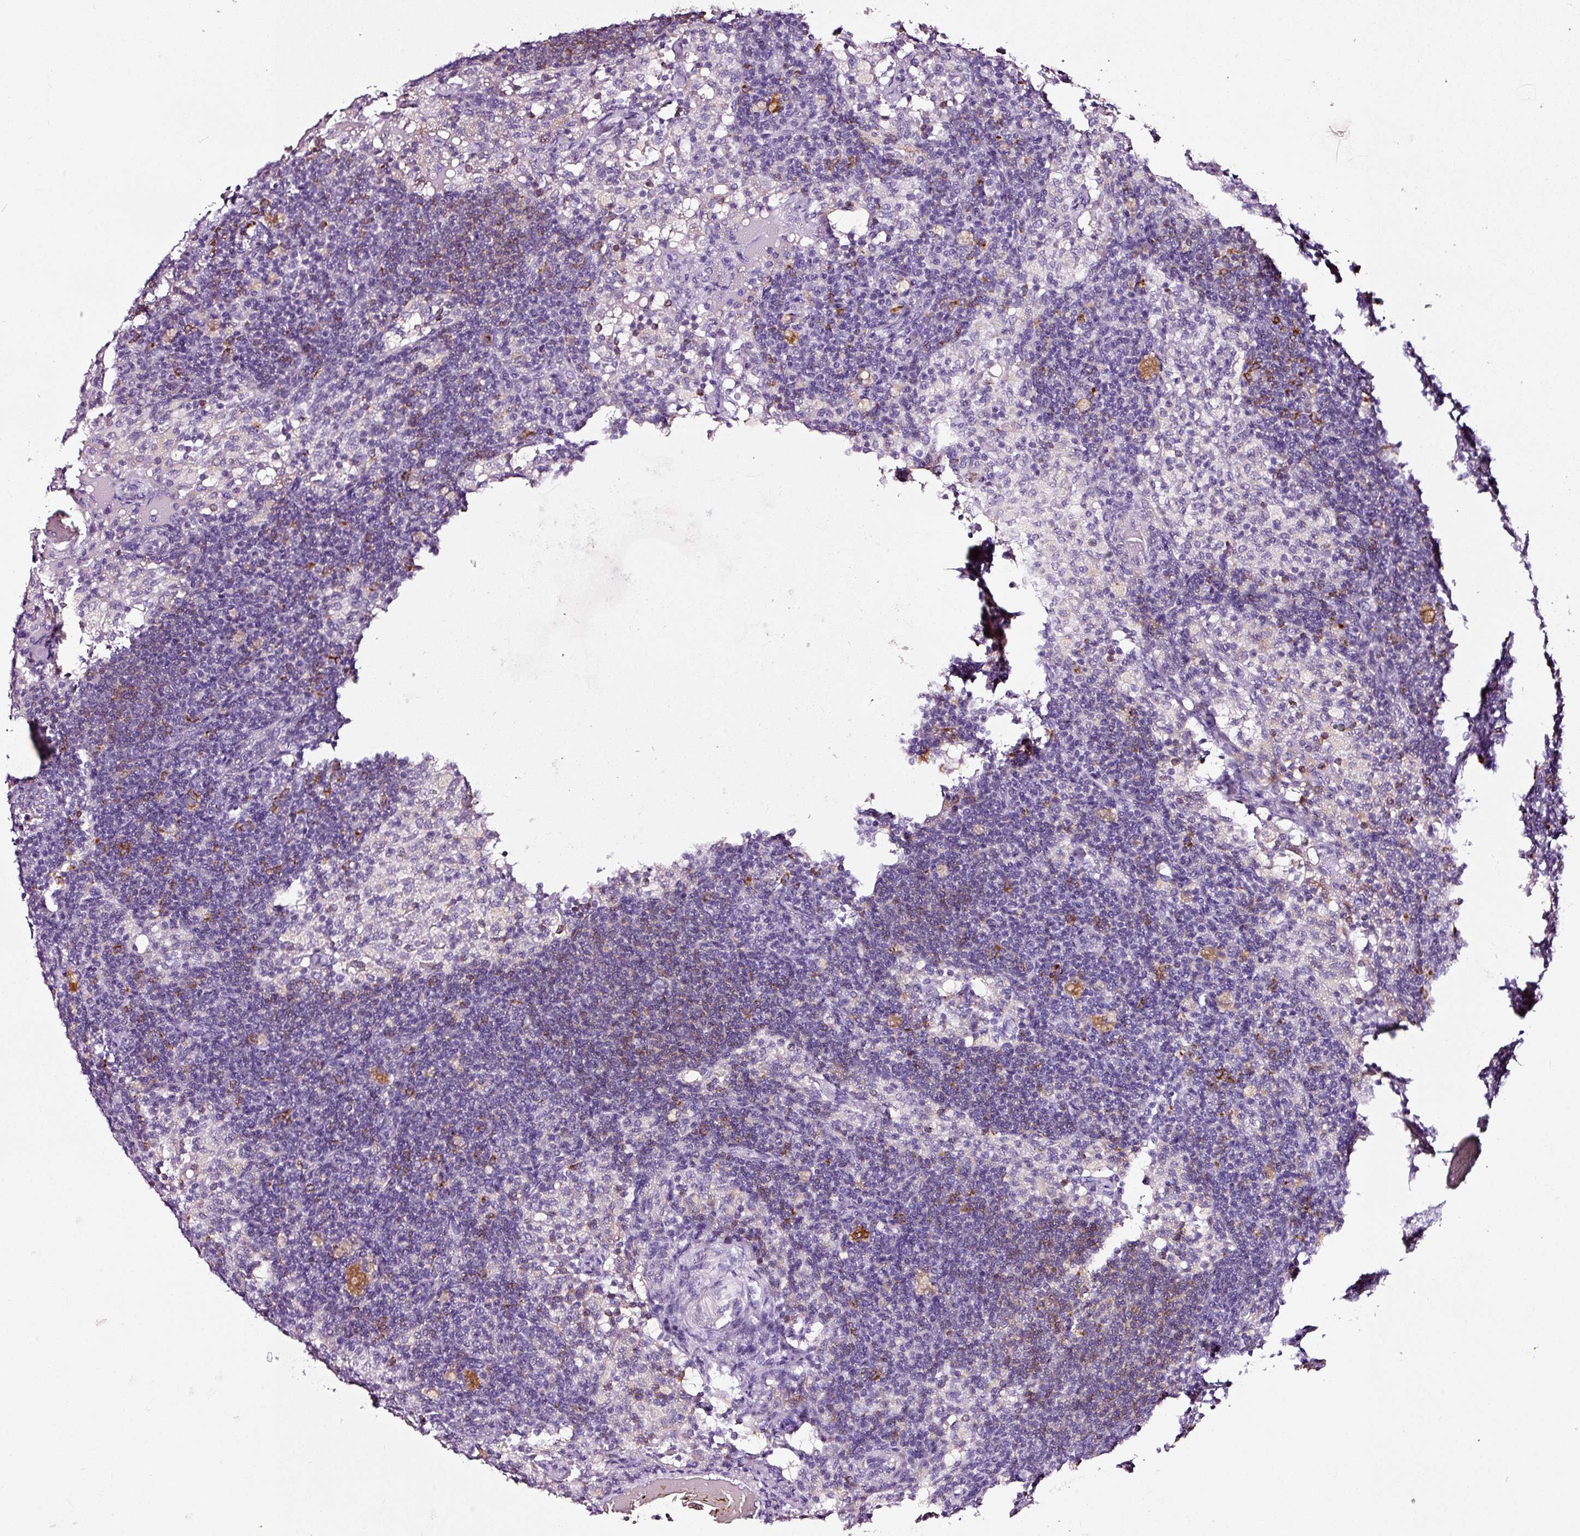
{"staining": {"intensity": "negative", "quantity": "none", "location": "none"}, "tissue": "lymph node", "cell_type": "Germinal center cells", "image_type": "normal", "snomed": [{"axis": "morphology", "description": "Normal tissue, NOS"}, {"axis": "topography", "description": "Lymph node"}], "caption": "Germinal center cells are negative for brown protein staining in benign lymph node. (Immunohistochemistry (ihc), brightfield microscopy, high magnification).", "gene": "CYB561A3", "patient": {"sex": "male", "age": 49}}